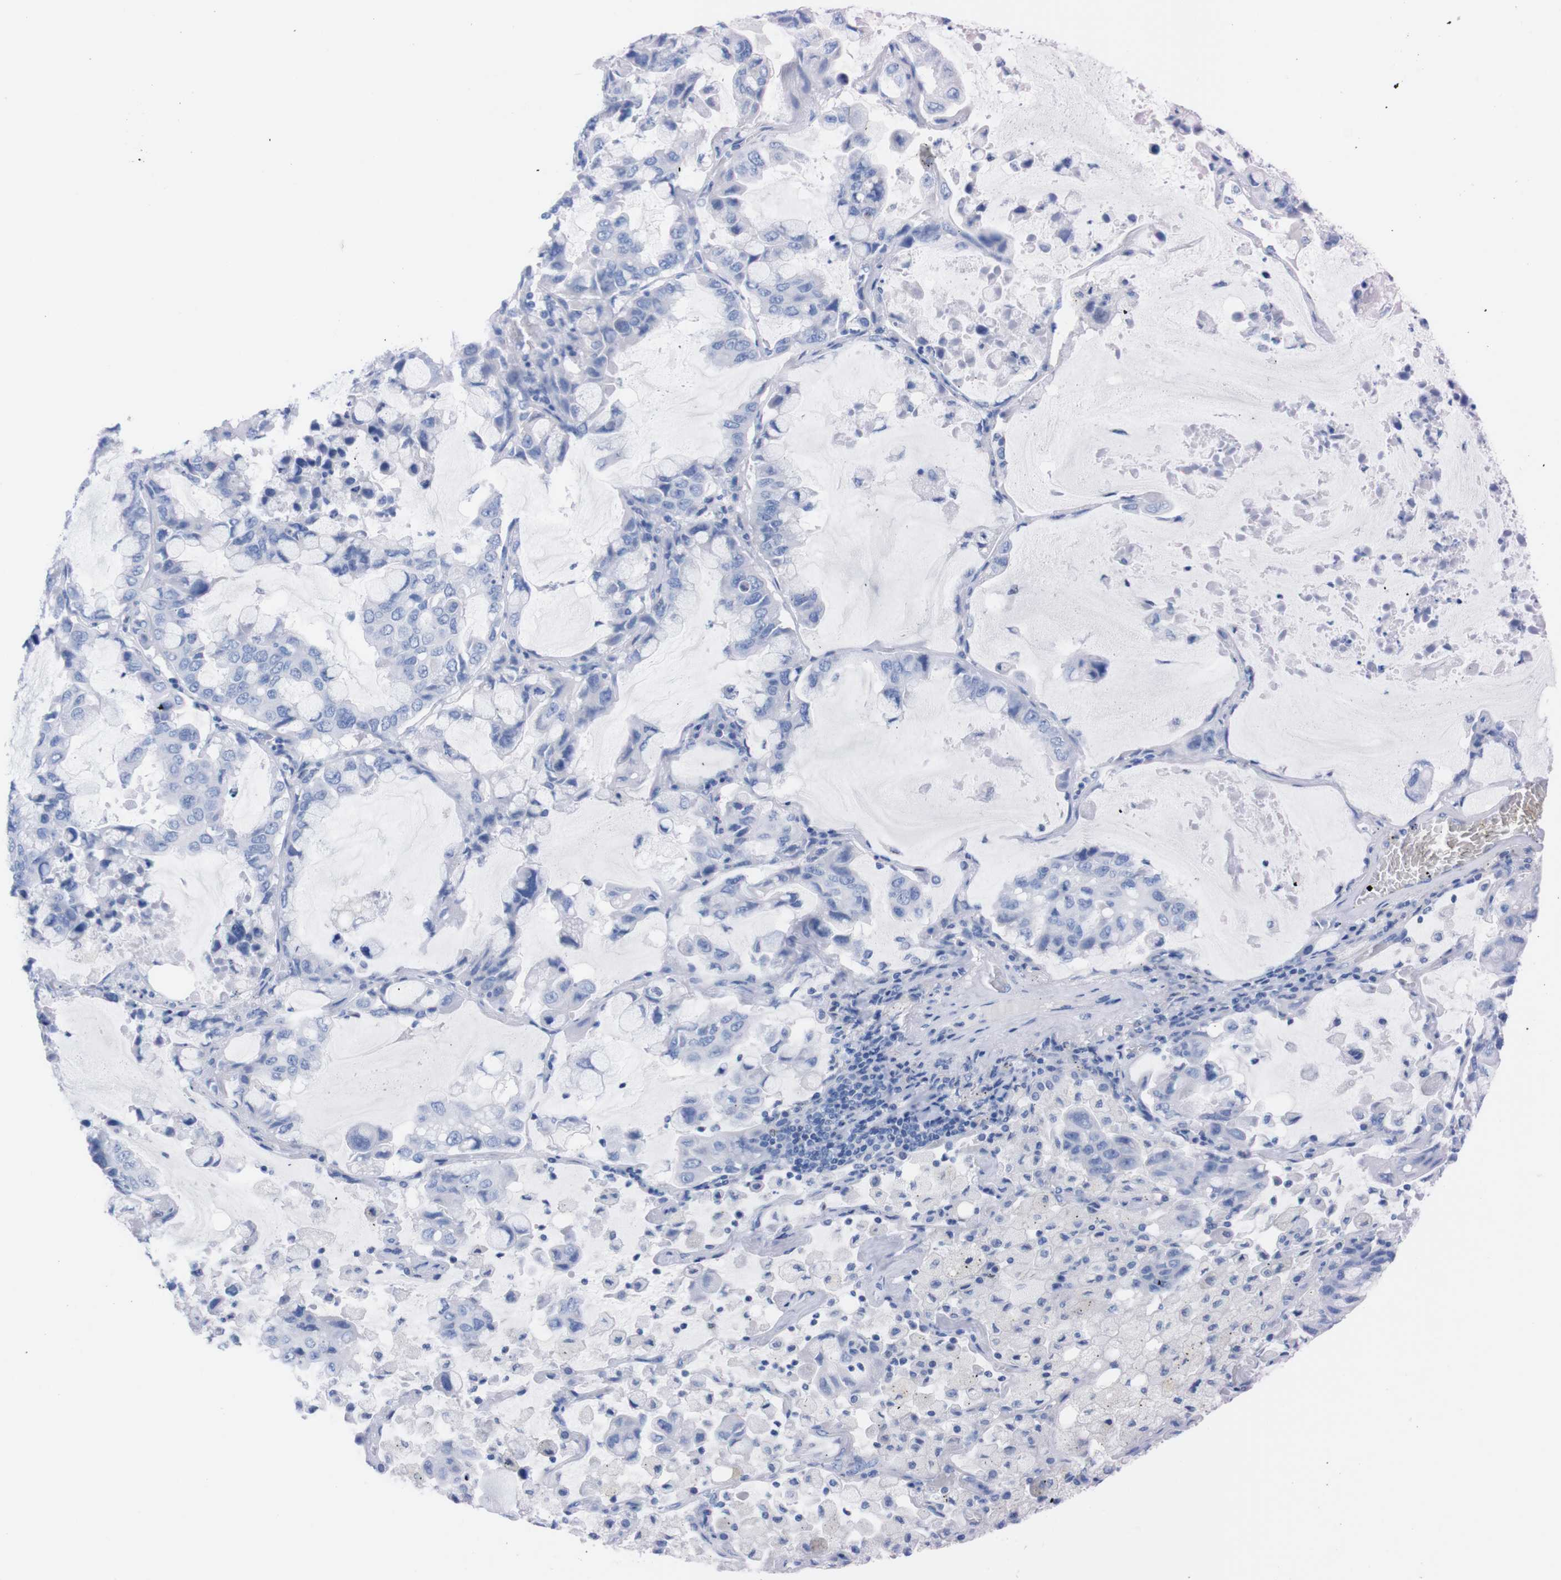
{"staining": {"intensity": "negative", "quantity": "none", "location": "none"}, "tissue": "lung cancer", "cell_type": "Tumor cells", "image_type": "cancer", "snomed": [{"axis": "morphology", "description": "Adenocarcinoma, NOS"}, {"axis": "topography", "description": "Lung"}], "caption": "Immunohistochemistry histopathology image of lung cancer (adenocarcinoma) stained for a protein (brown), which displays no staining in tumor cells.", "gene": "P2RY12", "patient": {"sex": "male", "age": 64}}